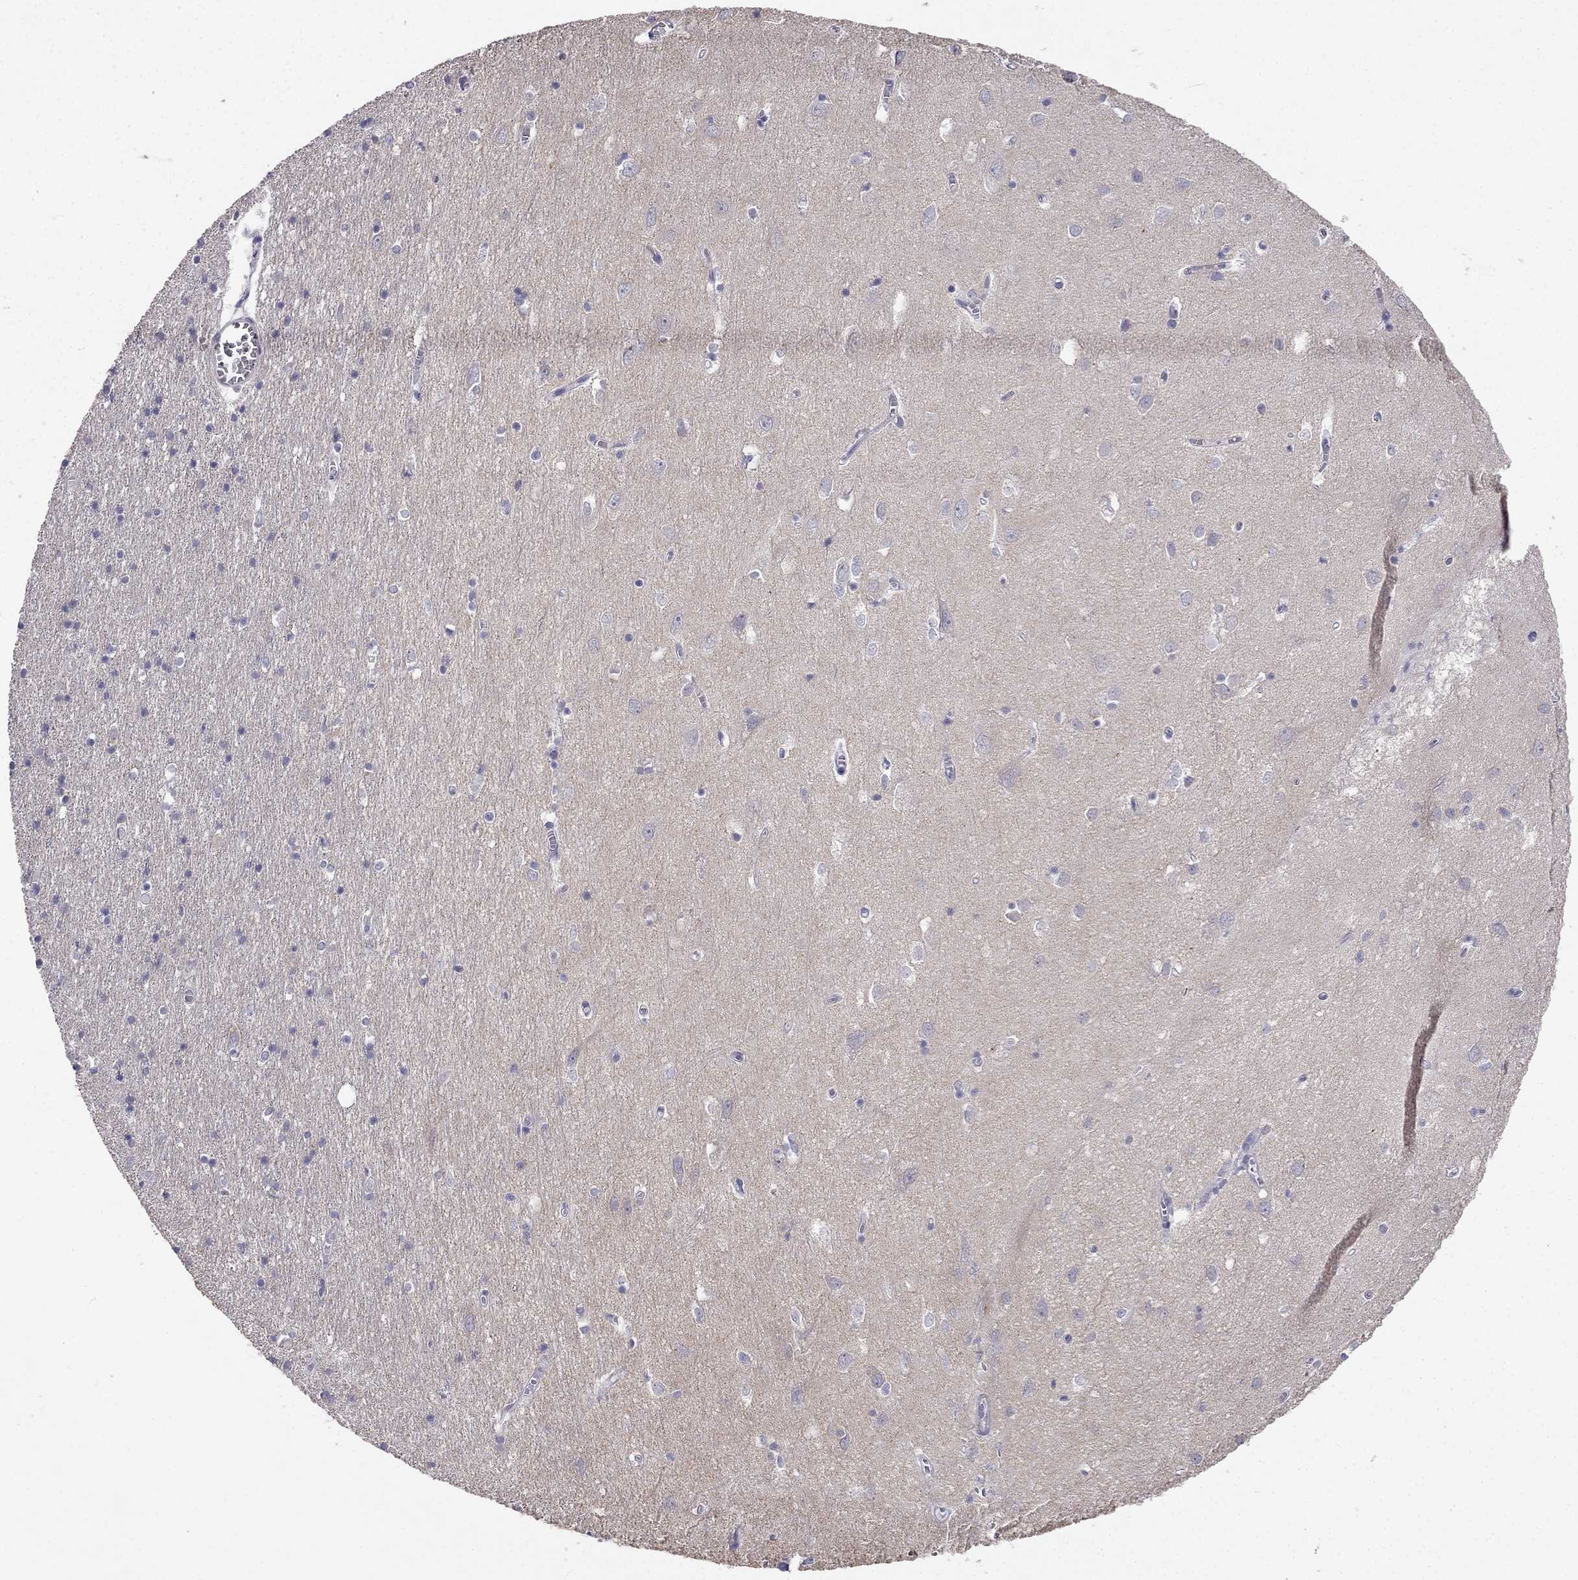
{"staining": {"intensity": "negative", "quantity": "none", "location": "none"}, "tissue": "cerebral cortex", "cell_type": "Endothelial cells", "image_type": "normal", "snomed": [{"axis": "morphology", "description": "Normal tissue, NOS"}, {"axis": "topography", "description": "Cerebral cortex"}], "caption": "High power microscopy histopathology image of an immunohistochemistry (IHC) image of unremarkable cerebral cortex, revealing no significant positivity in endothelial cells.", "gene": "C16orf89", "patient": {"sex": "male", "age": 70}}